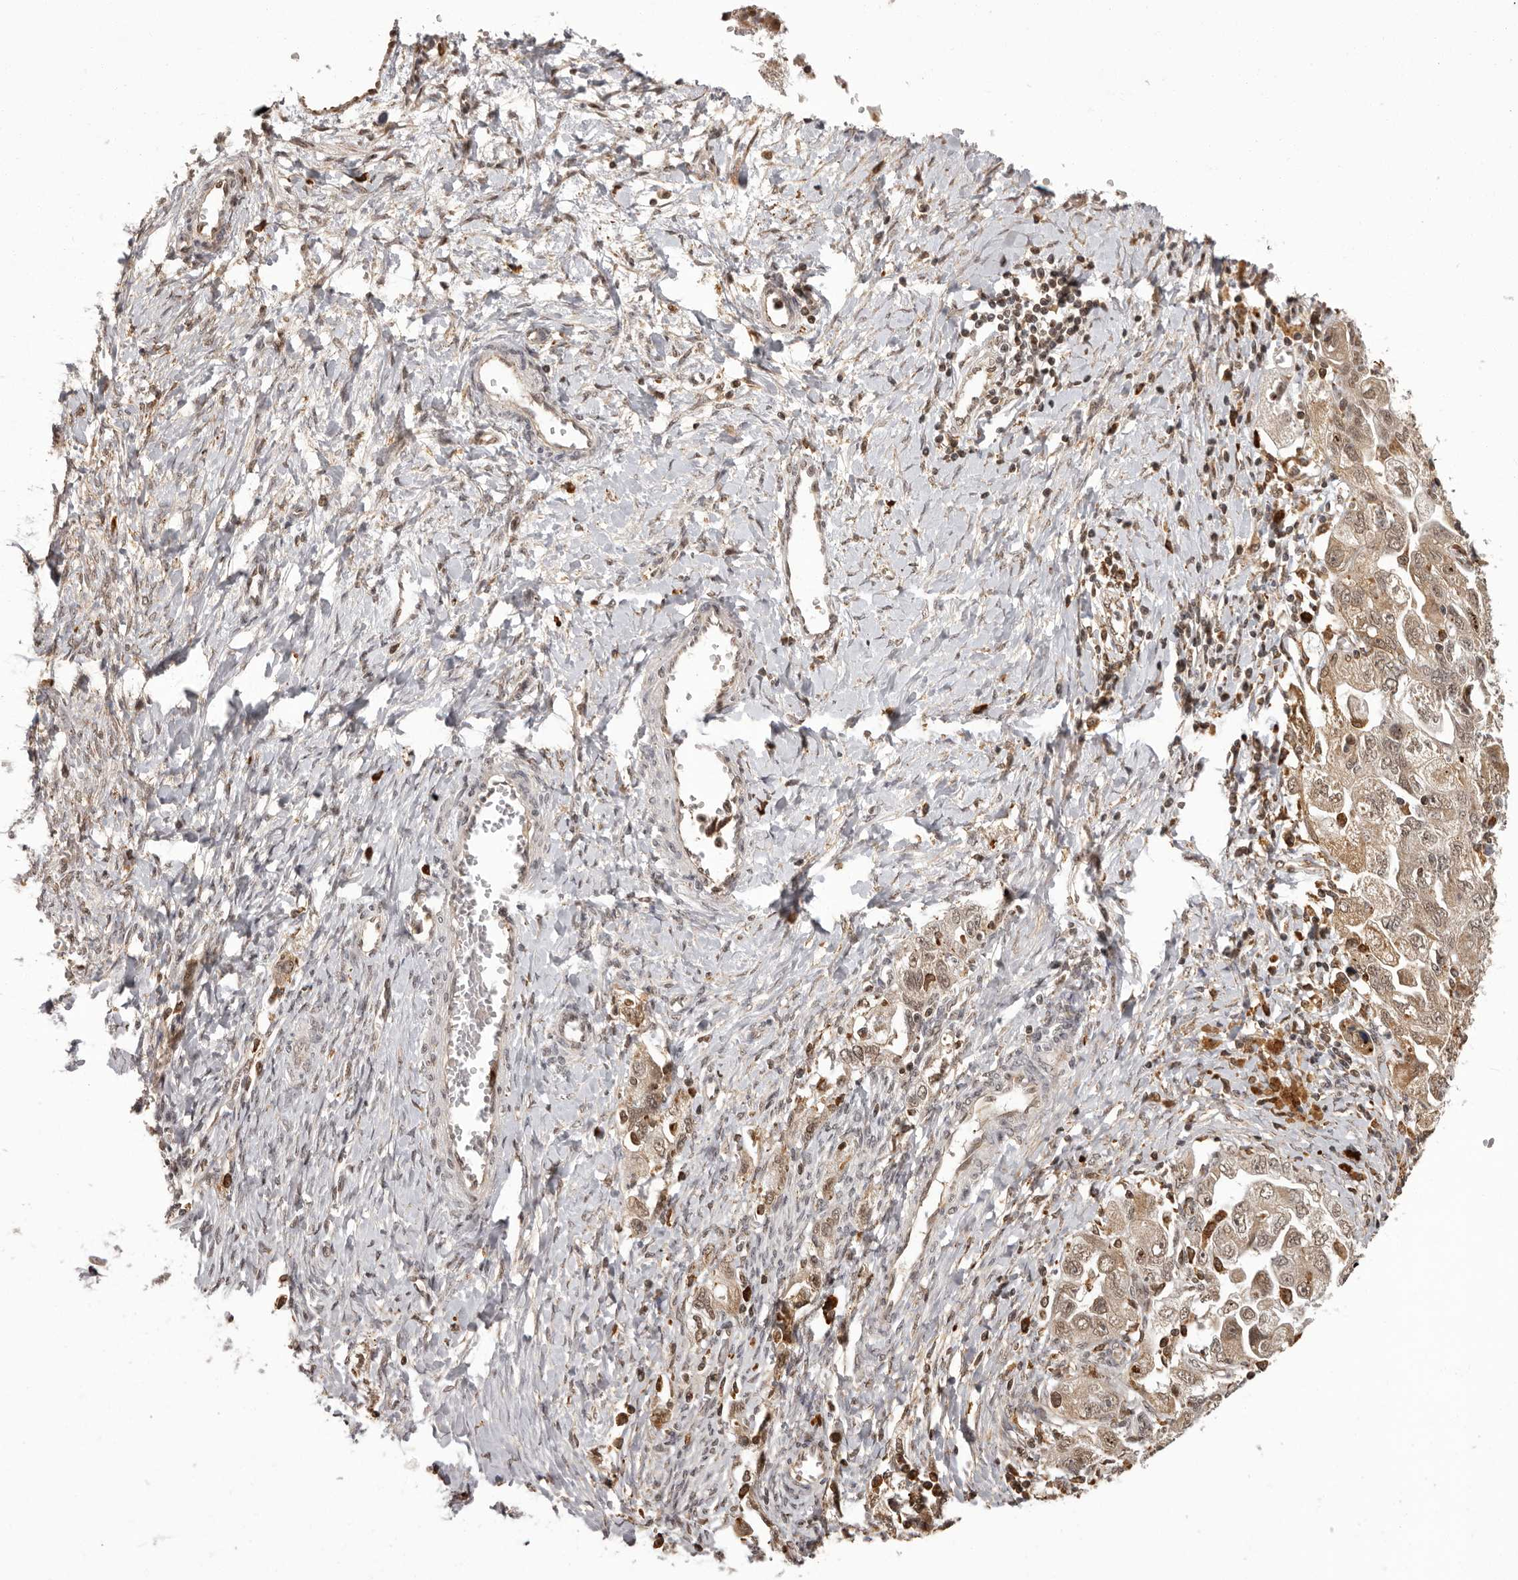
{"staining": {"intensity": "moderate", "quantity": ">75%", "location": "cytoplasmic/membranous,nuclear"}, "tissue": "ovarian cancer", "cell_type": "Tumor cells", "image_type": "cancer", "snomed": [{"axis": "morphology", "description": "Carcinoma, NOS"}, {"axis": "morphology", "description": "Cystadenocarcinoma, serous, NOS"}, {"axis": "topography", "description": "Ovary"}], "caption": "DAB (3,3'-diaminobenzidine) immunohistochemical staining of ovarian serous cystadenocarcinoma demonstrates moderate cytoplasmic/membranous and nuclear protein expression in about >75% of tumor cells.", "gene": "IL32", "patient": {"sex": "female", "age": 69}}